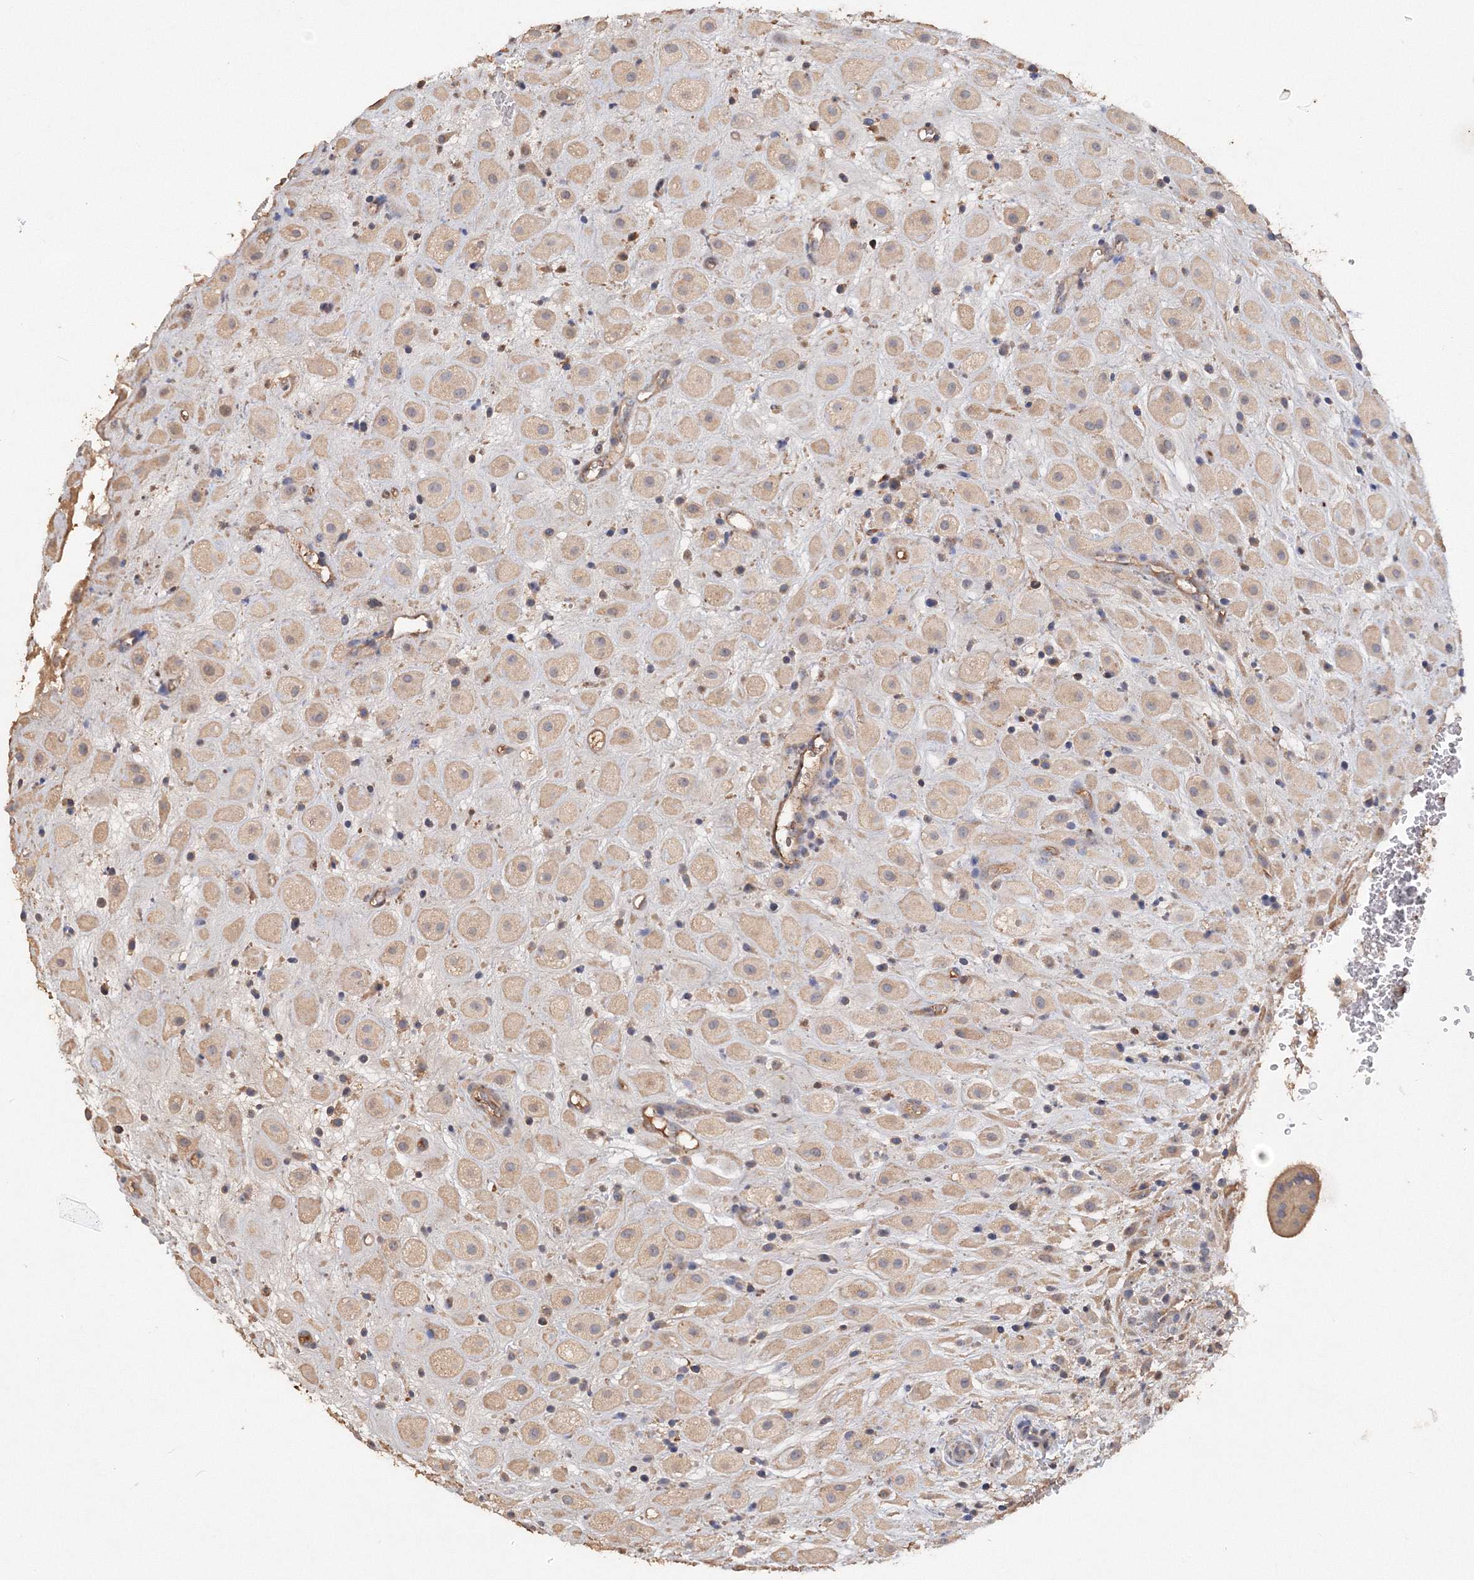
{"staining": {"intensity": "weak", "quantity": ">75%", "location": "cytoplasmic/membranous"}, "tissue": "placenta", "cell_type": "Decidual cells", "image_type": "normal", "snomed": [{"axis": "morphology", "description": "Normal tissue, NOS"}, {"axis": "topography", "description": "Placenta"}], "caption": "Protein staining of unremarkable placenta shows weak cytoplasmic/membranous positivity in about >75% of decidual cells. Using DAB (brown) and hematoxylin (blue) stains, captured at high magnification using brightfield microscopy.", "gene": "GRINA", "patient": {"sex": "female", "age": 35}}